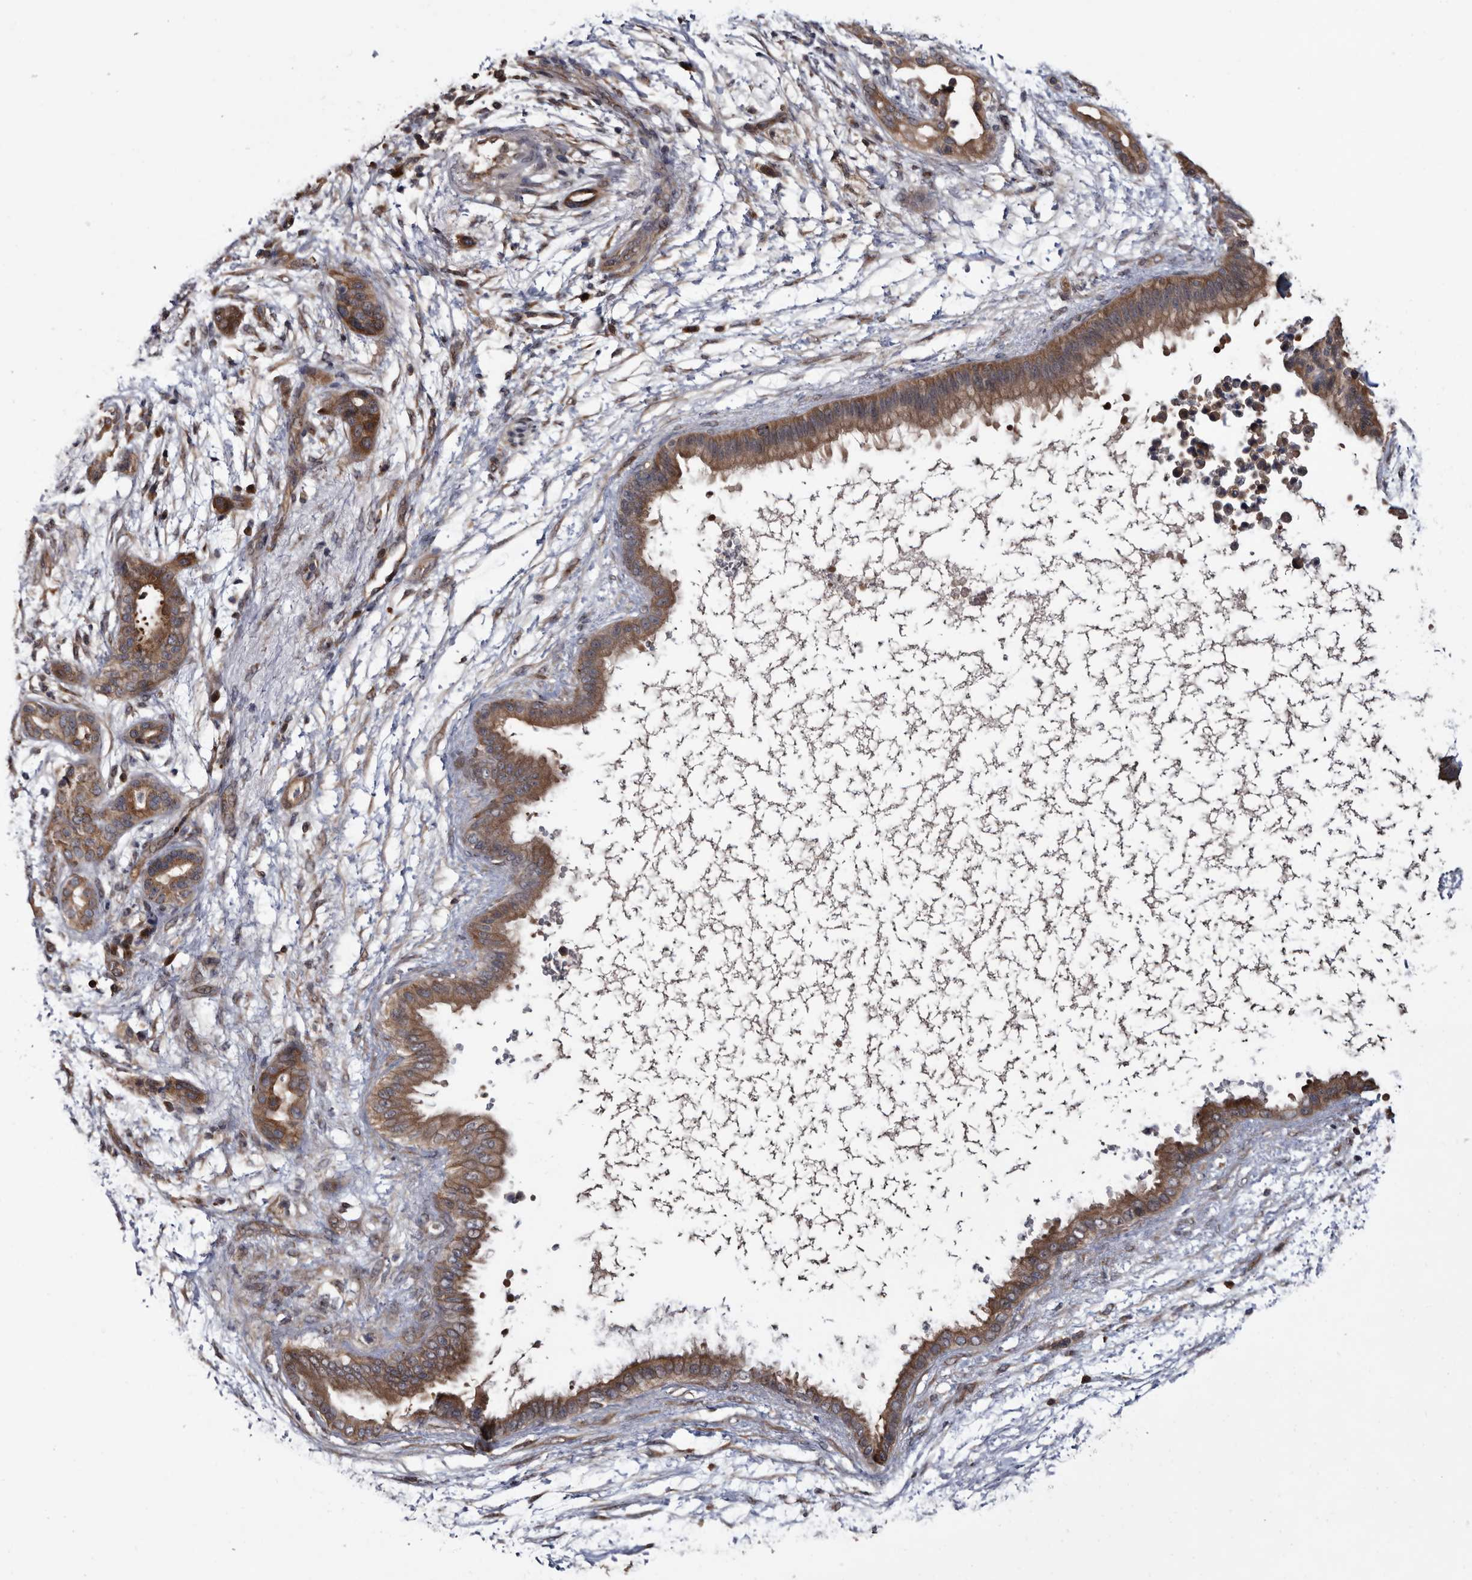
{"staining": {"intensity": "moderate", "quantity": ">75%", "location": "cytoplasmic/membranous"}, "tissue": "pancreatic cancer", "cell_type": "Tumor cells", "image_type": "cancer", "snomed": [{"axis": "morphology", "description": "Adenocarcinoma, NOS"}, {"axis": "topography", "description": "Pancreas"}], "caption": "Immunohistochemistry (IHC) staining of pancreatic cancer, which demonstrates medium levels of moderate cytoplasmic/membranous staining in about >75% of tumor cells indicating moderate cytoplasmic/membranous protein positivity. The staining was performed using DAB (3,3'-diaminobenzidine) (brown) for protein detection and nuclei were counterstained in hematoxylin (blue).", "gene": "TTI2", "patient": {"sex": "male", "age": 59}}